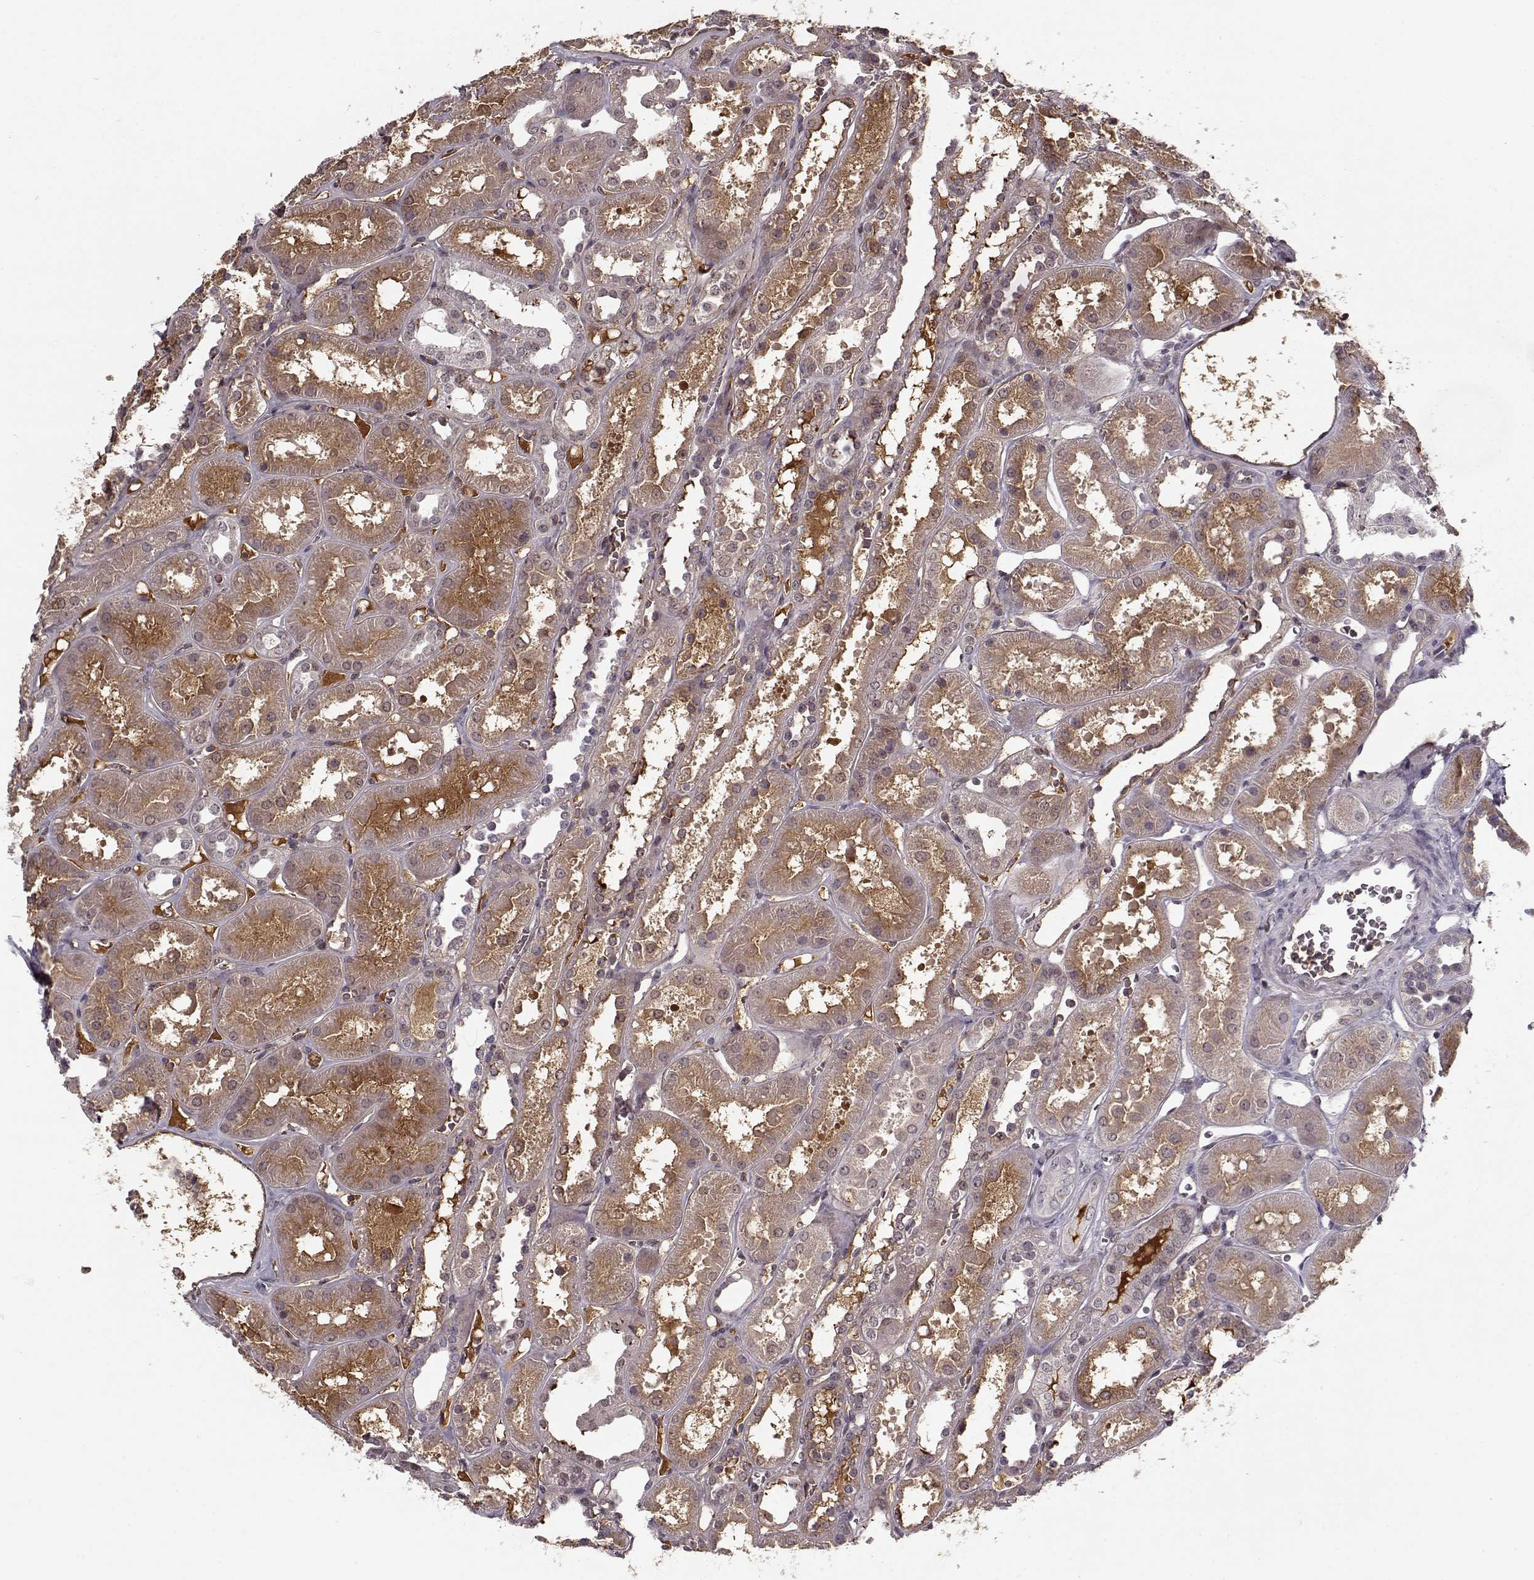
{"staining": {"intensity": "negative", "quantity": "none", "location": "none"}, "tissue": "kidney", "cell_type": "Cells in glomeruli", "image_type": "normal", "snomed": [{"axis": "morphology", "description": "Normal tissue, NOS"}, {"axis": "topography", "description": "Kidney"}], "caption": "IHC histopathology image of benign kidney: human kidney stained with DAB reveals no significant protein positivity in cells in glomeruli.", "gene": "AFM", "patient": {"sex": "female", "age": 41}}